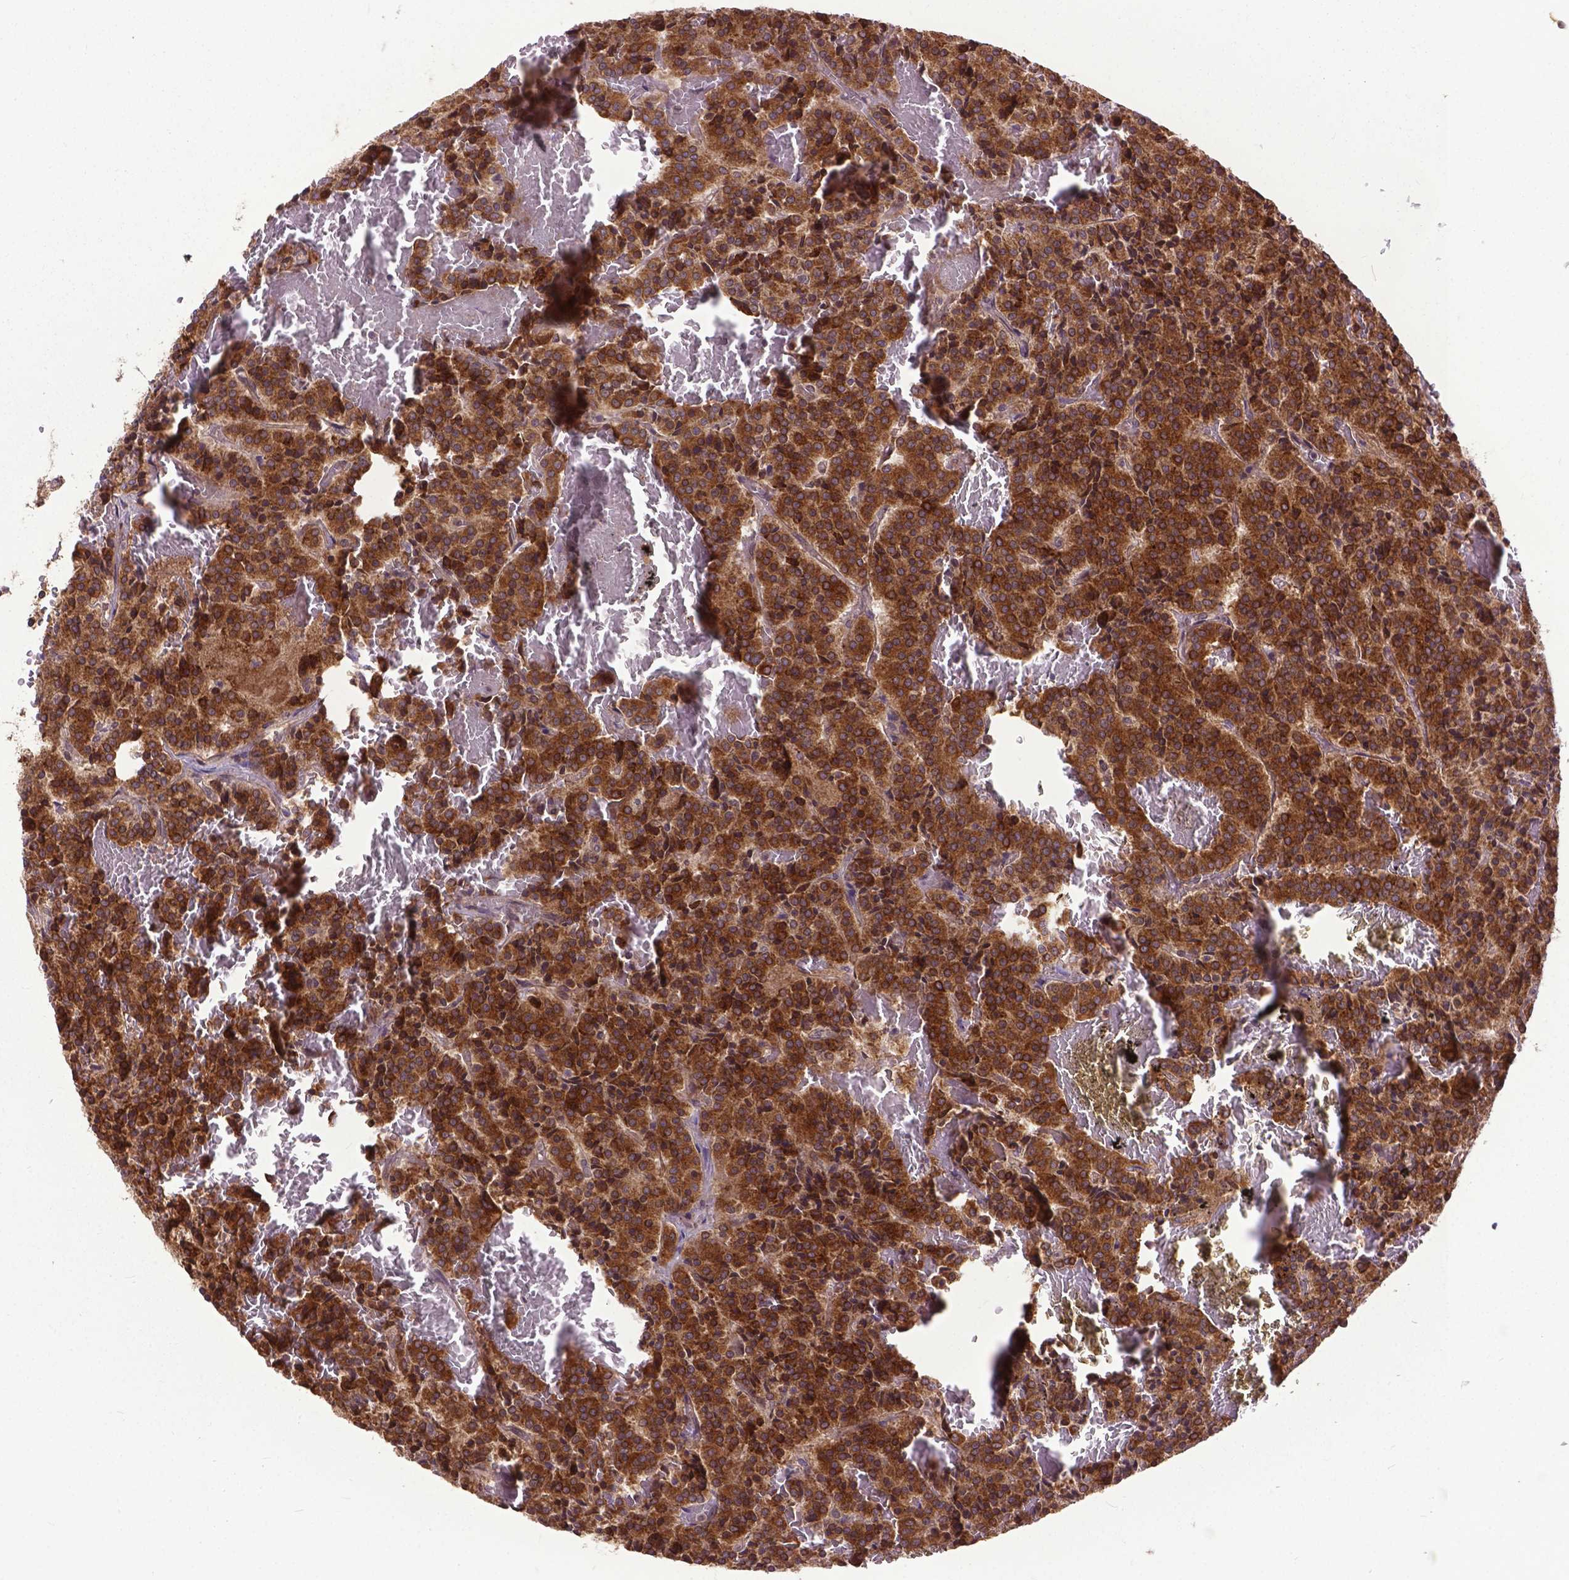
{"staining": {"intensity": "strong", "quantity": ">75%", "location": "cytoplasmic/membranous"}, "tissue": "carcinoid", "cell_type": "Tumor cells", "image_type": "cancer", "snomed": [{"axis": "morphology", "description": "Carcinoid, malignant, NOS"}, {"axis": "topography", "description": "Lung"}], "caption": "Immunohistochemistry histopathology image of human malignant carcinoid stained for a protein (brown), which demonstrates high levels of strong cytoplasmic/membranous staining in about >75% of tumor cells.", "gene": "ZNF616", "patient": {"sex": "male", "age": 70}}